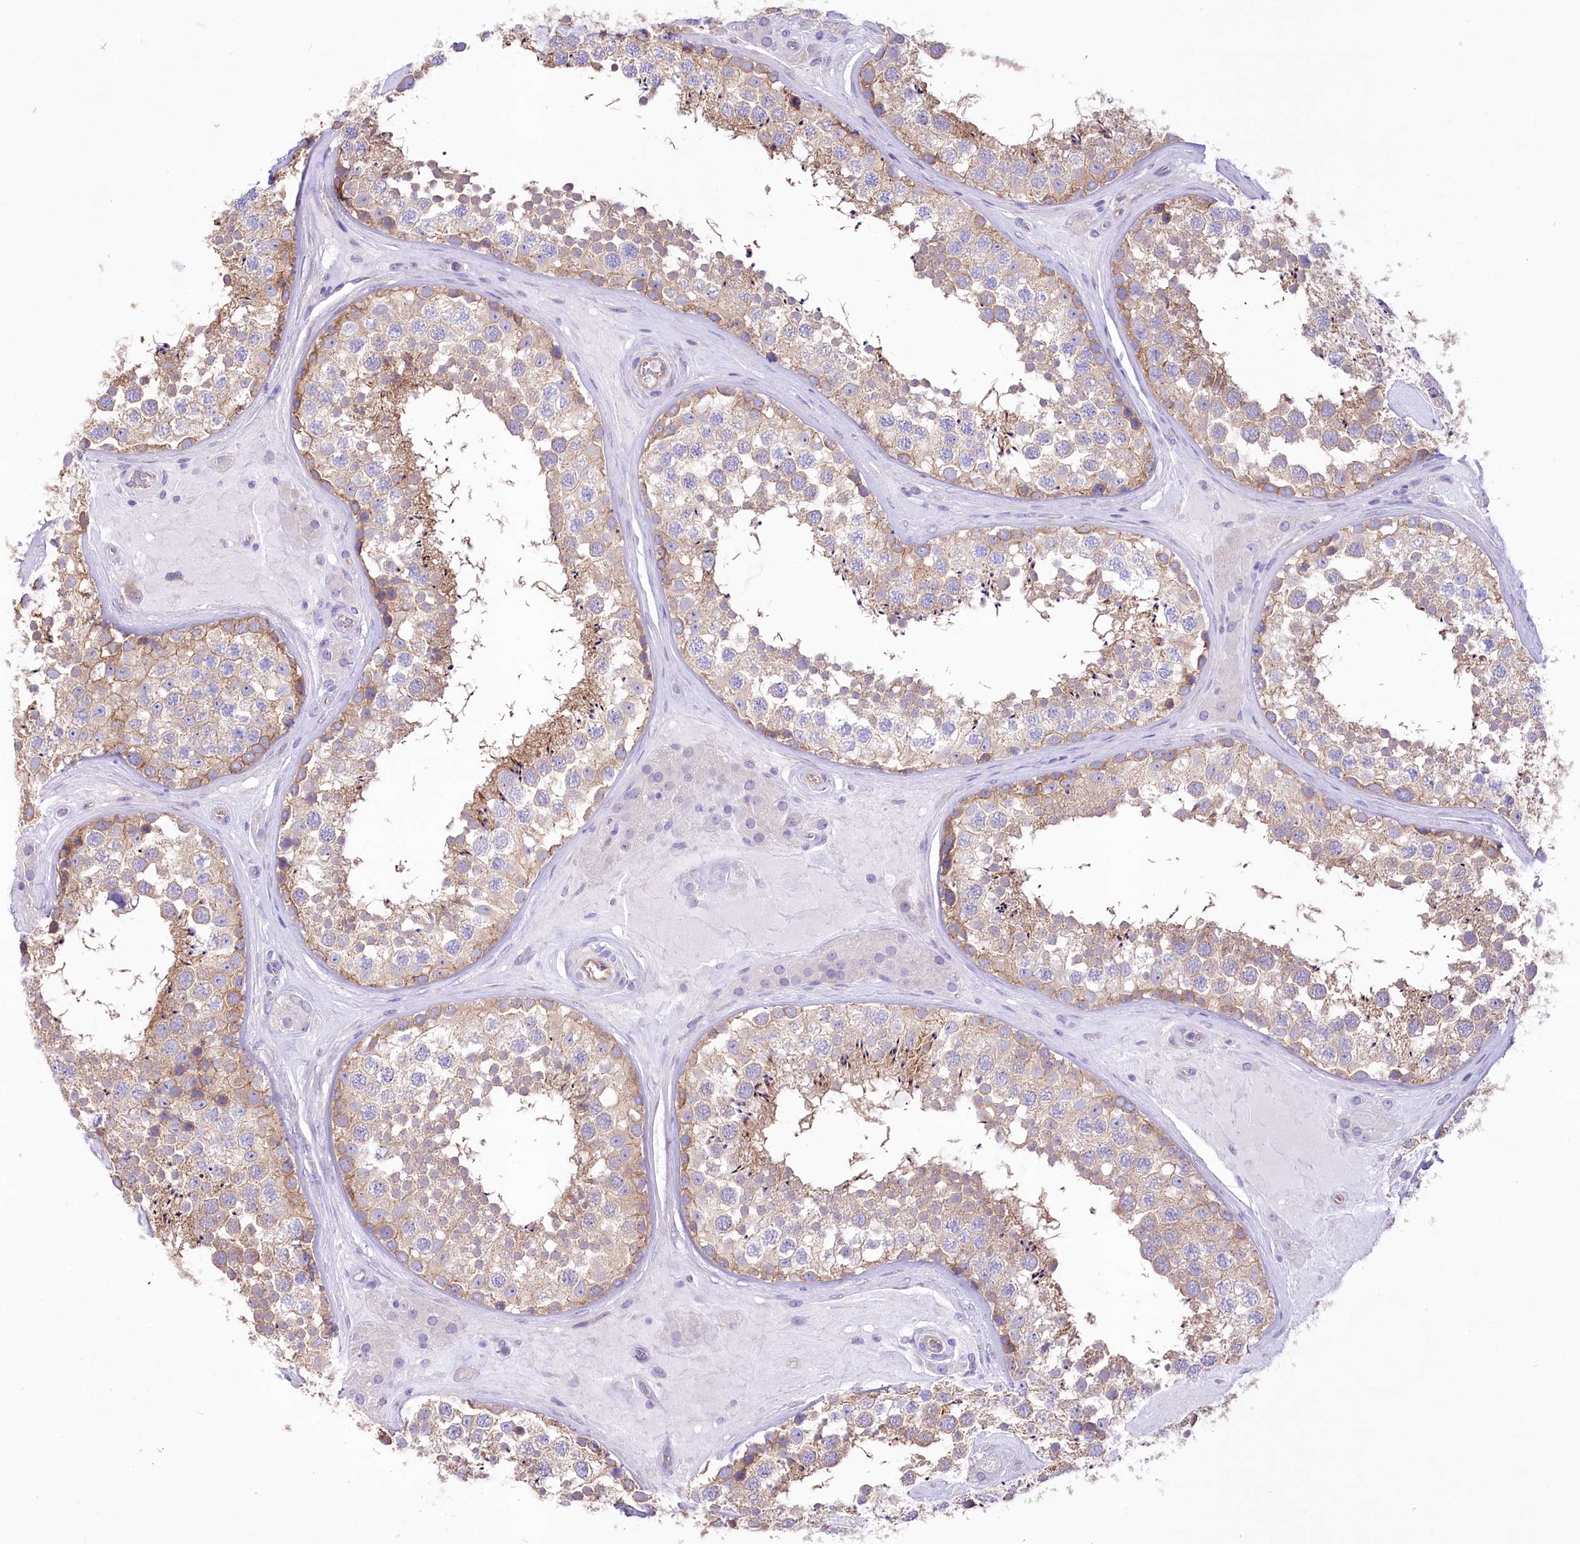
{"staining": {"intensity": "moderate", "quantity": ">75%", "location": "cytoplasmic/membranous"}, "tissue": "testis", "cell_type": "Cells in seminiferous ducts", "image_type": "normal", "snomed": [{"axis": "morphology", "description": "Normal tissue, NOS"}, {"axis": "topography", "description": "Testis"}], "caption": "Human testis stained with a brown dye displays moderate cytoplasmic/membranous positive expression in about >75% of cells in seminiferous ducts.", "gene": "LRRC34", "patient": {"sex": "male", "age": 46}}